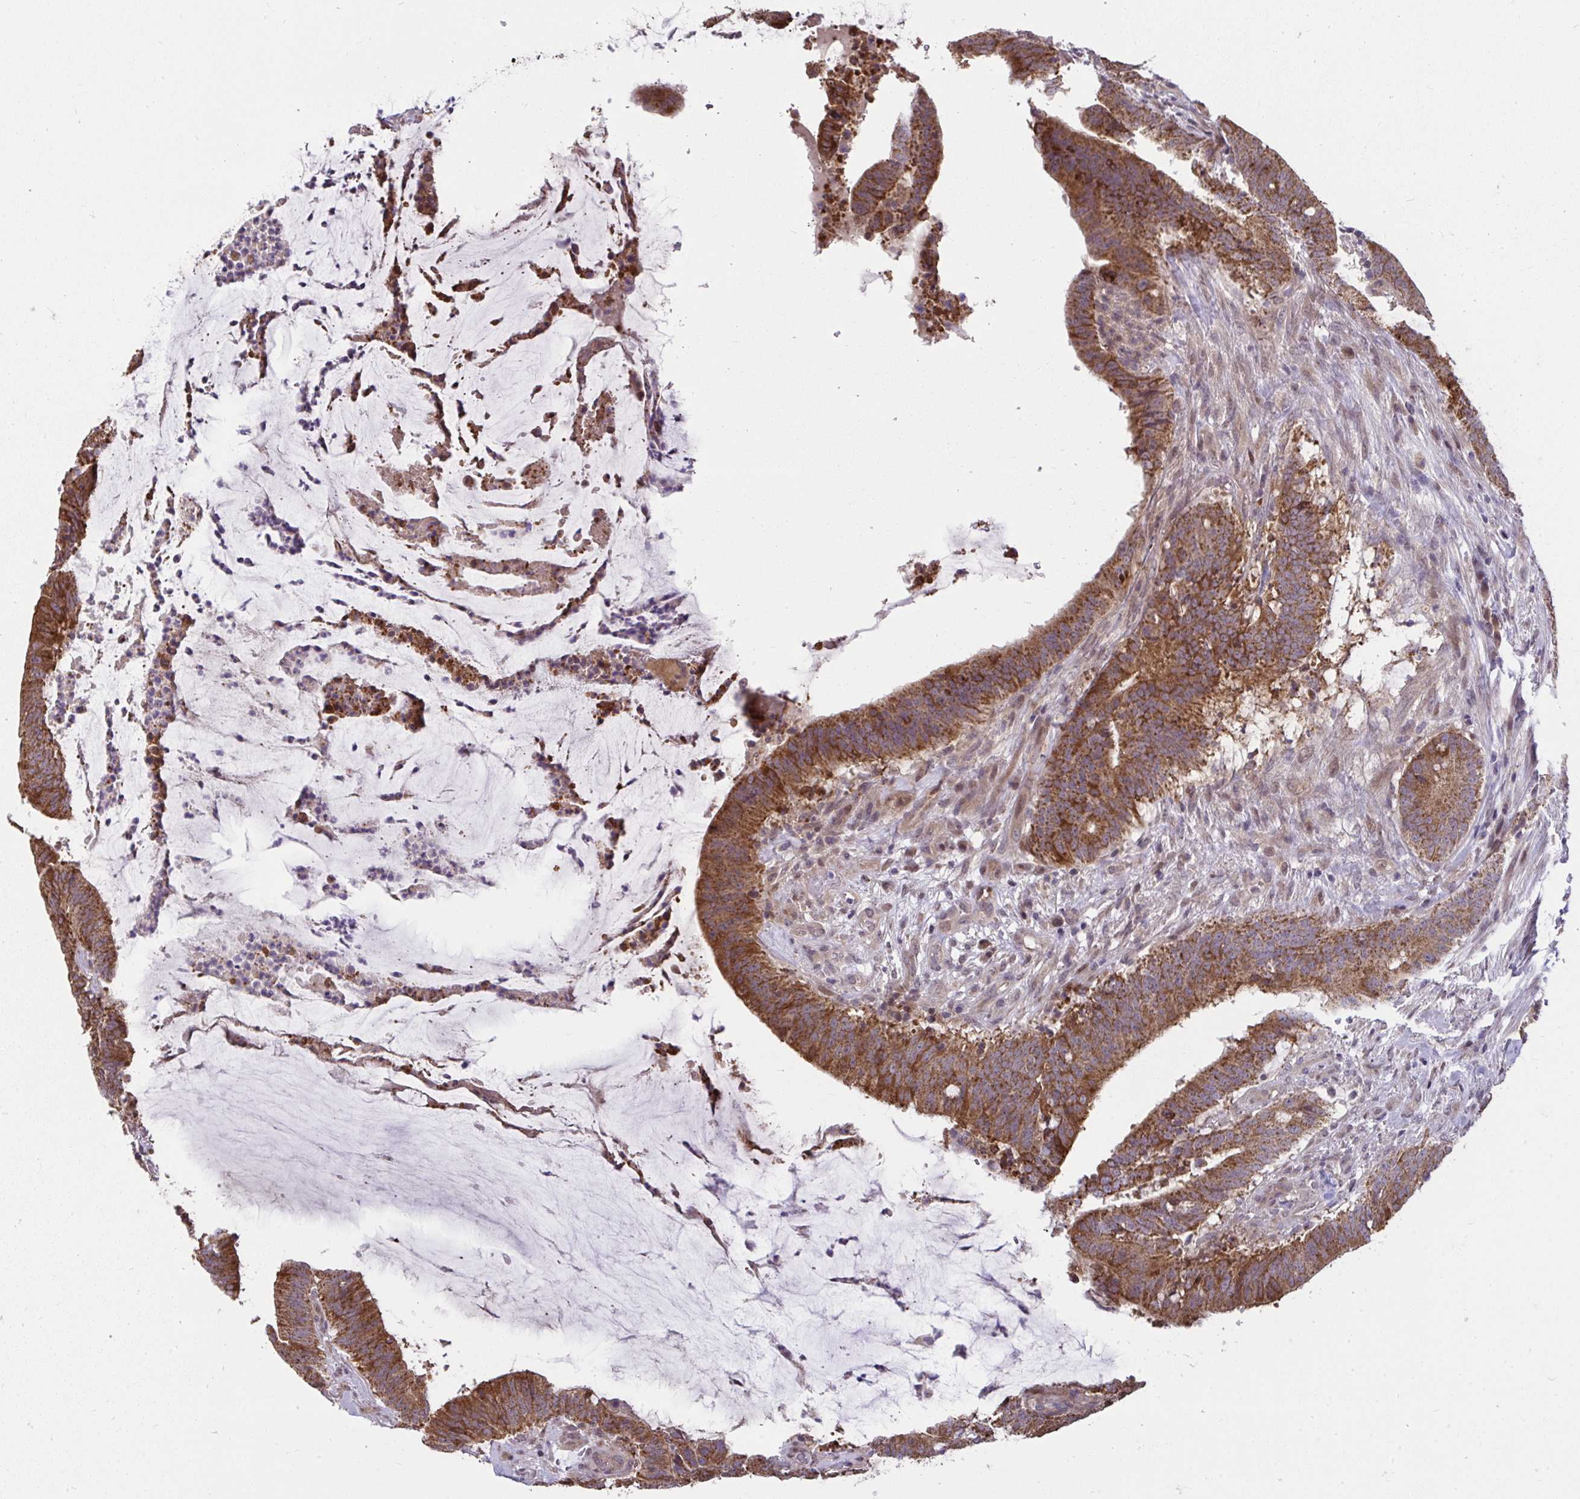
{"staining": {"intensity": "strong", "quantity": ">75%", "location": "cytoplasmic/membranous"}, "tissue": "colorectal cancer", "cell_type": "Tumor cells", "image_type": "cancer", "snomed": [{"axis": "morphology", "description": "Adenocarcinoma, NOS"}, {"axis": "topography", "description": "Colon"}], "caption": "A brown stain highlights strong cytoplasmic/membranous positivity of a protein in human colorectal adenocarcinoma tumor cells.", "gene": "RDH14", "patient": {"sex": "female", "age": 43}}